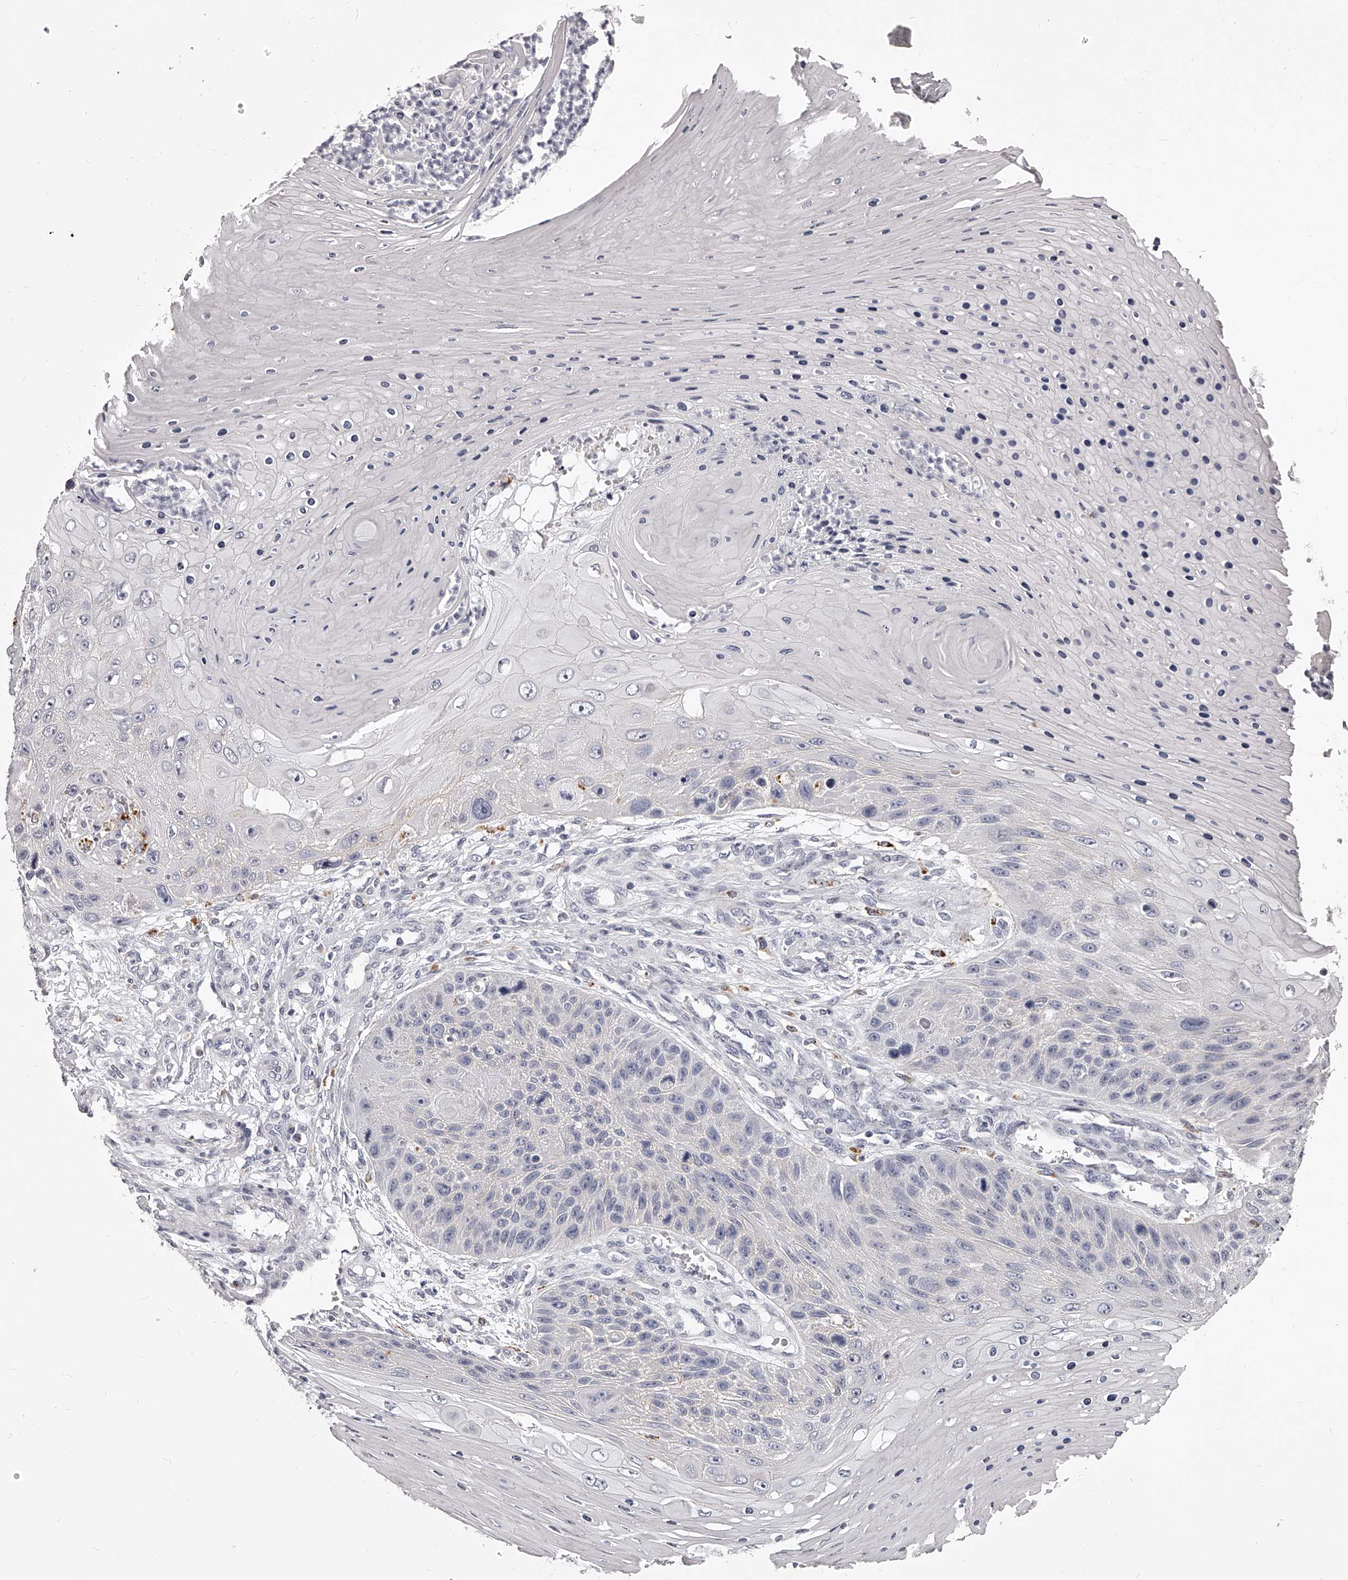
{"staining": {"intensity": "negative", "quantity": "none", "location": "none"}, "tissue": "skin cancer", "cell_type": "Tumor cells", "image_type": "cancer", "snomed": [{"axis": "morphology", "description": "Squamous cell carcinoma, NOS"}, {"axis": "topography", "description": "Skin"}], "caption": "Immunohistochemical staining of skin cancer (squamous cell carcinoma) exhibits no significant expression in tumor cells.", "gene": "DMRT1", "patient": {"sex": "female", "age": 88}}